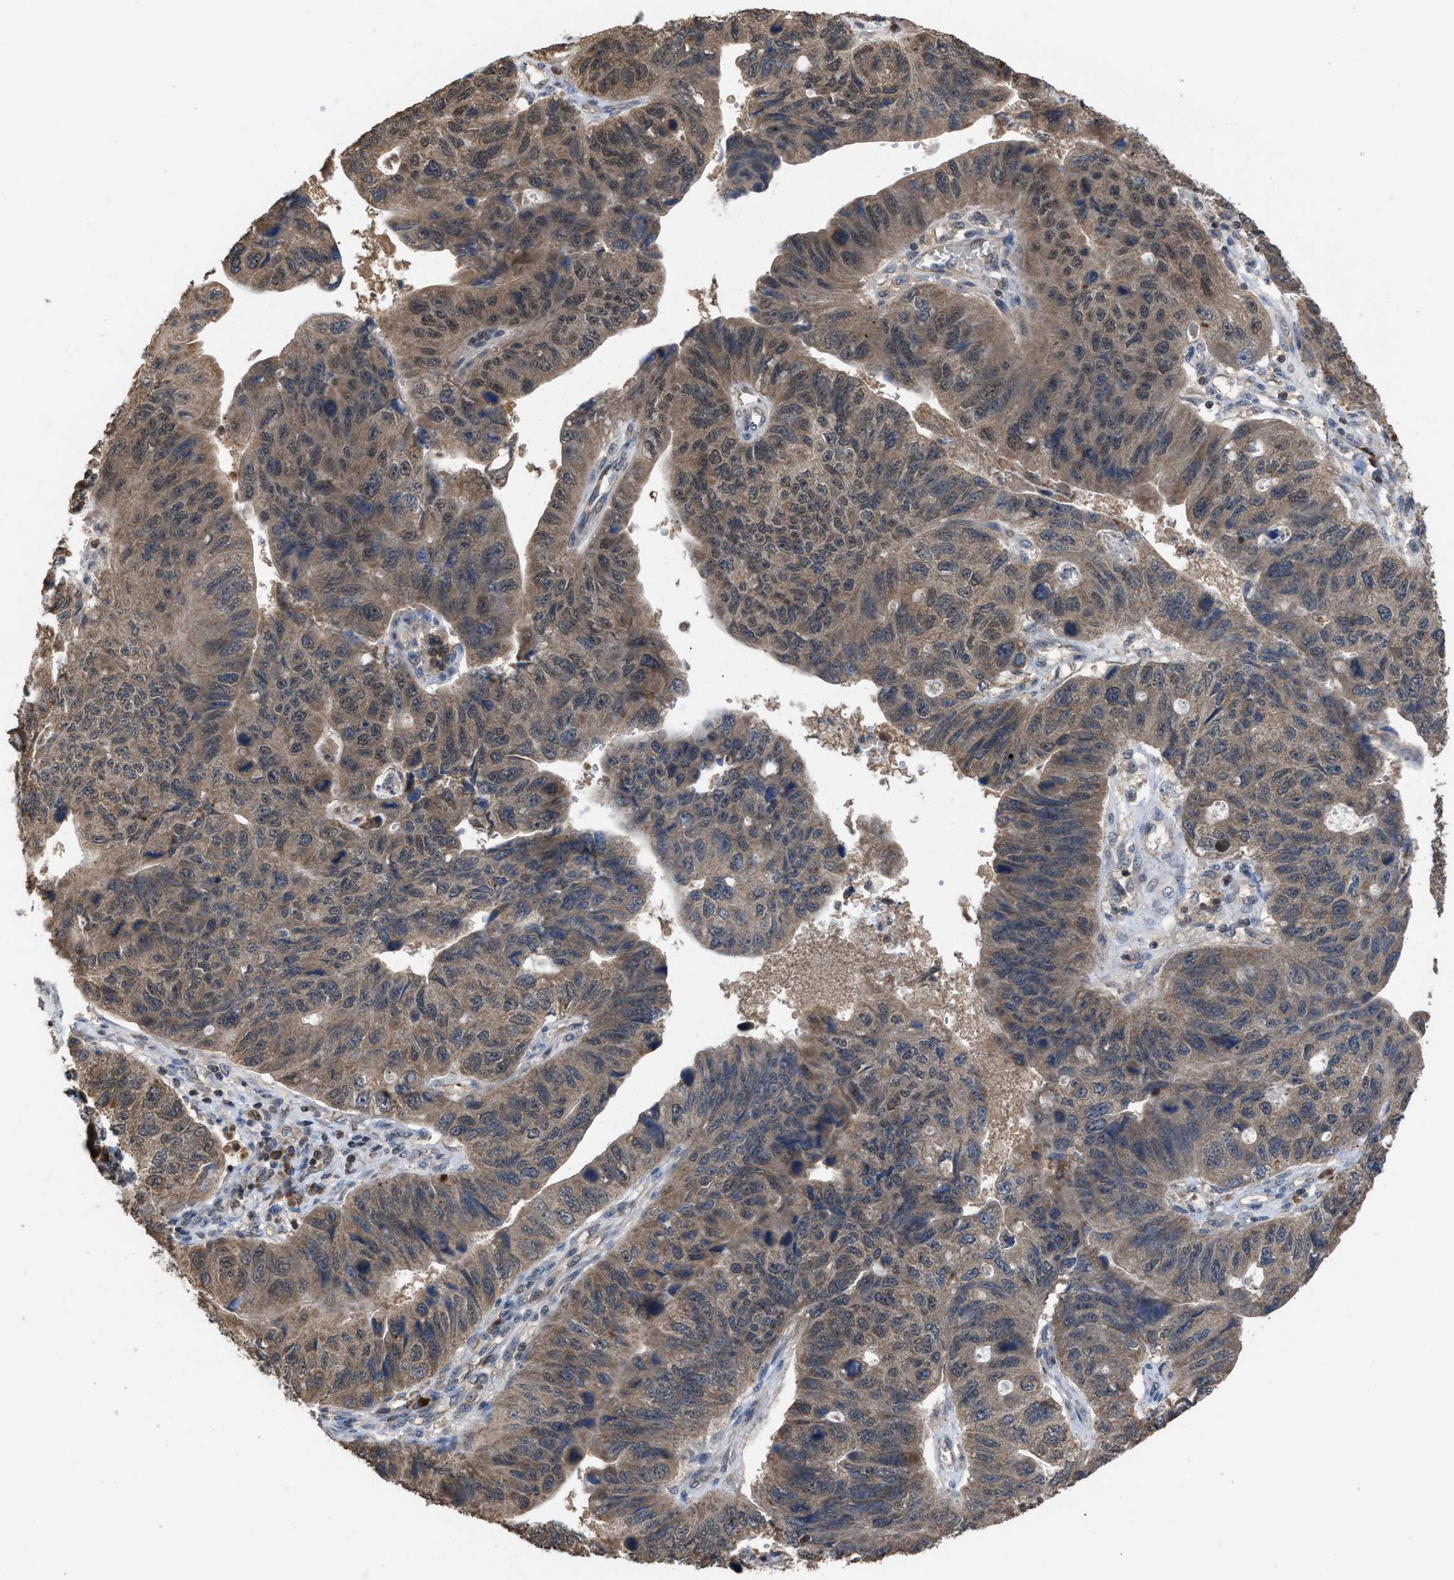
{"staining": {"intensity": "moderate", "quantity": ">75%", "location": "cytoplasmic/membranous,nuclear"}, "tissue": "stomach cancer", "cell_type": "Tumor cells", "image_type": "cancer", "snomed": [{"axis": "morphology", "description": "Adenocarcinoma, NOS"}, {"axis": "topography", "description": "Stomach"}], "caption": "A histopathology image of stomach cancer (adenocarcinoma) stained for a protein reveals moderate cytoplasmic/membranous and nuclear brown staining in tumor cells. Using DAB (3,3'-diaminobenzidine) (brown) and hematoxylin (blue) stains, captured at high magnification using brightfield microscopy.", "gene": "C9orf78", "patient": {"sex": "male", "age": 59}}